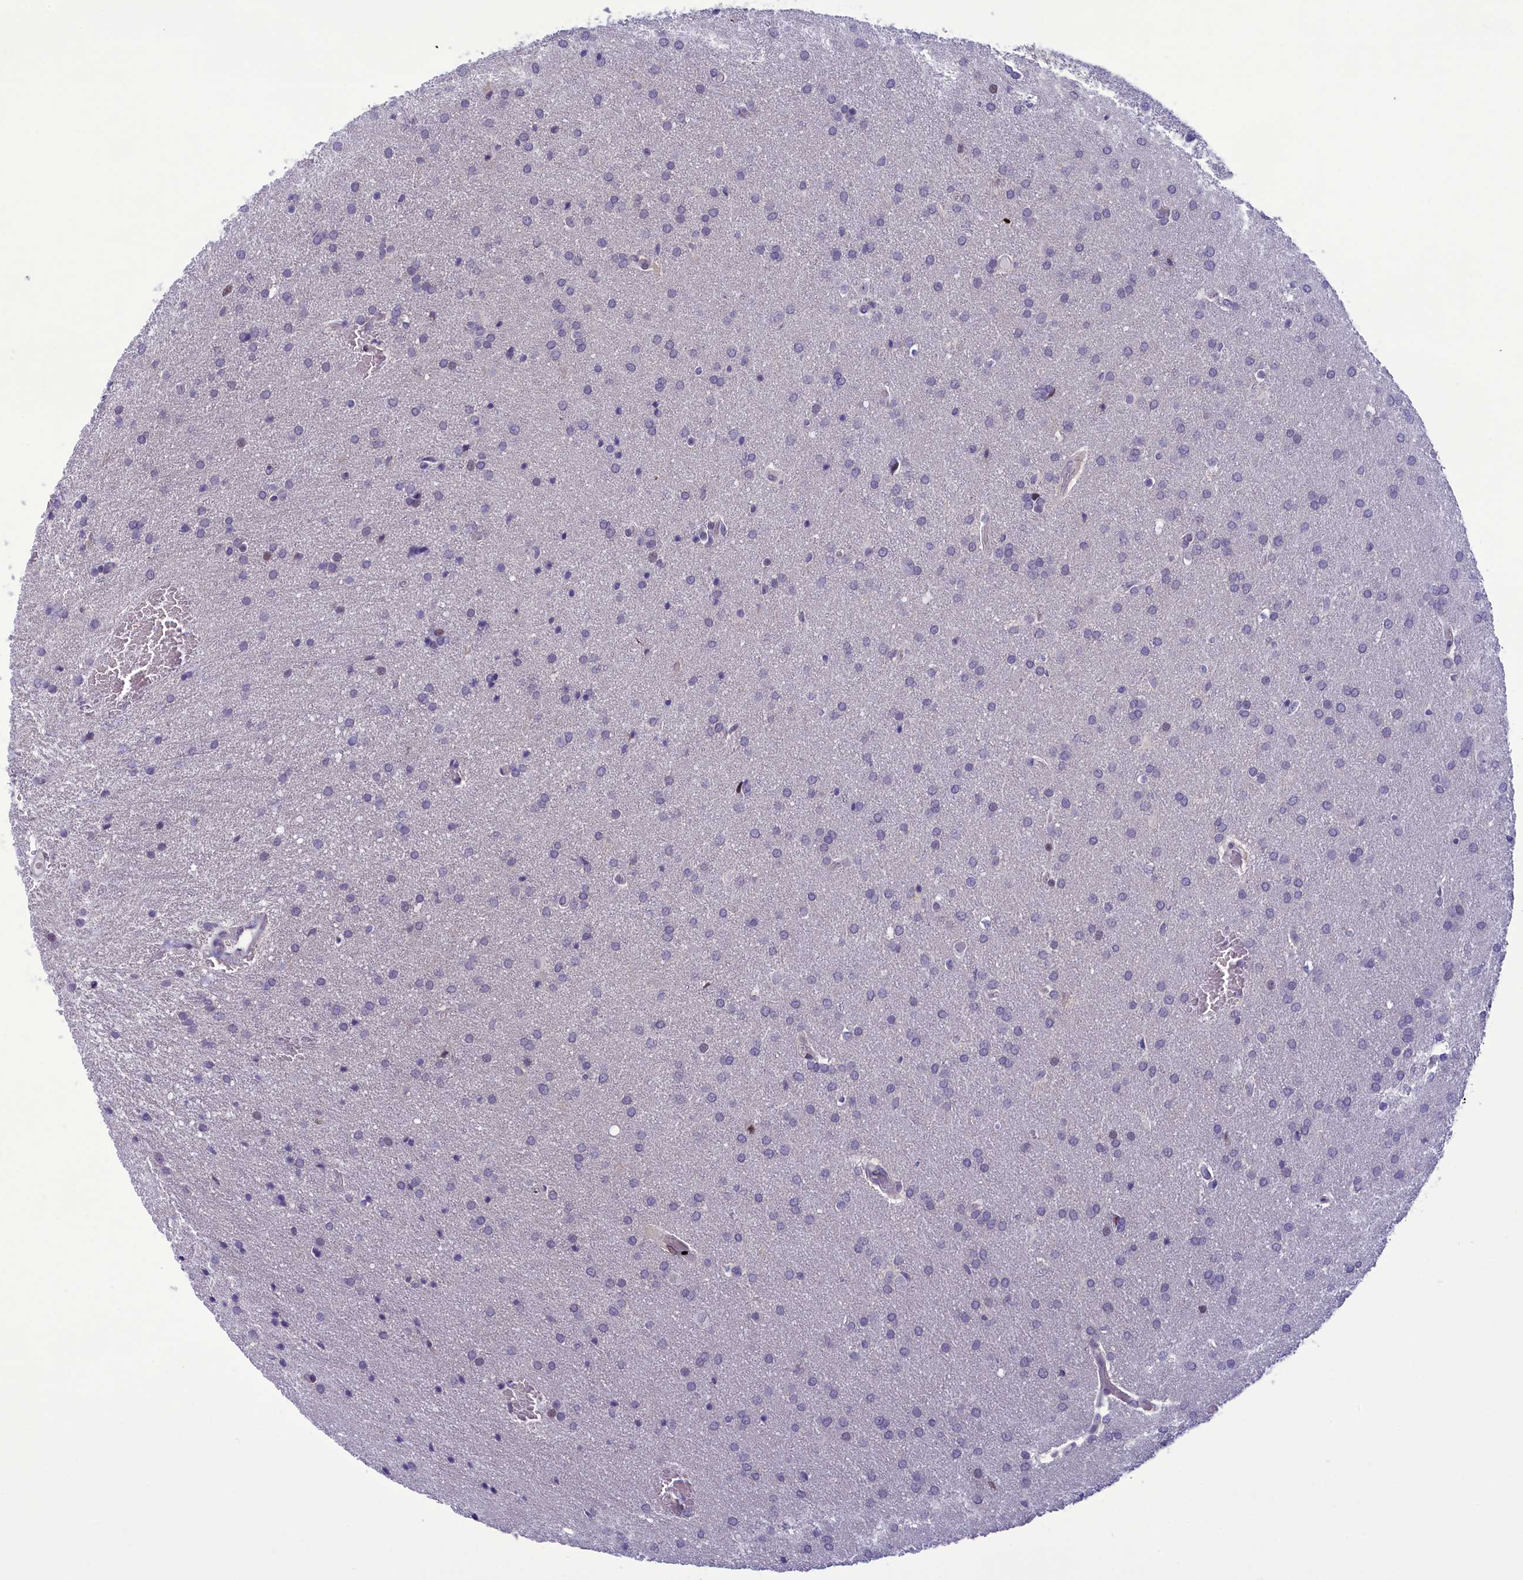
{"staining": {"intensity": "negative", "quantity": "none", "location": "none"}, "tissue": "glioma", "cell_type": "Tumor cells", "image_type": "cancer", "snomed": [{"axis": "morphology", "description": "Glioma, malignant, Low grade"}, {"axis": "topography", "description": "Brain"}], "caption": "This image is of malignant glioma (low-grade) stained with immunohistochemistry to label a protein in brown with the nuclei are counter-stained blue. There is no expression in tumor cells. Brightfield microscopy of immunohistochemistry stained with DAB (3,3'-diaminobenzidine) (brown) and hematoxylin (blue), captured at high magnification.", "gene": "CORO2A", "patient": {"sex": "female", "age": 32}}